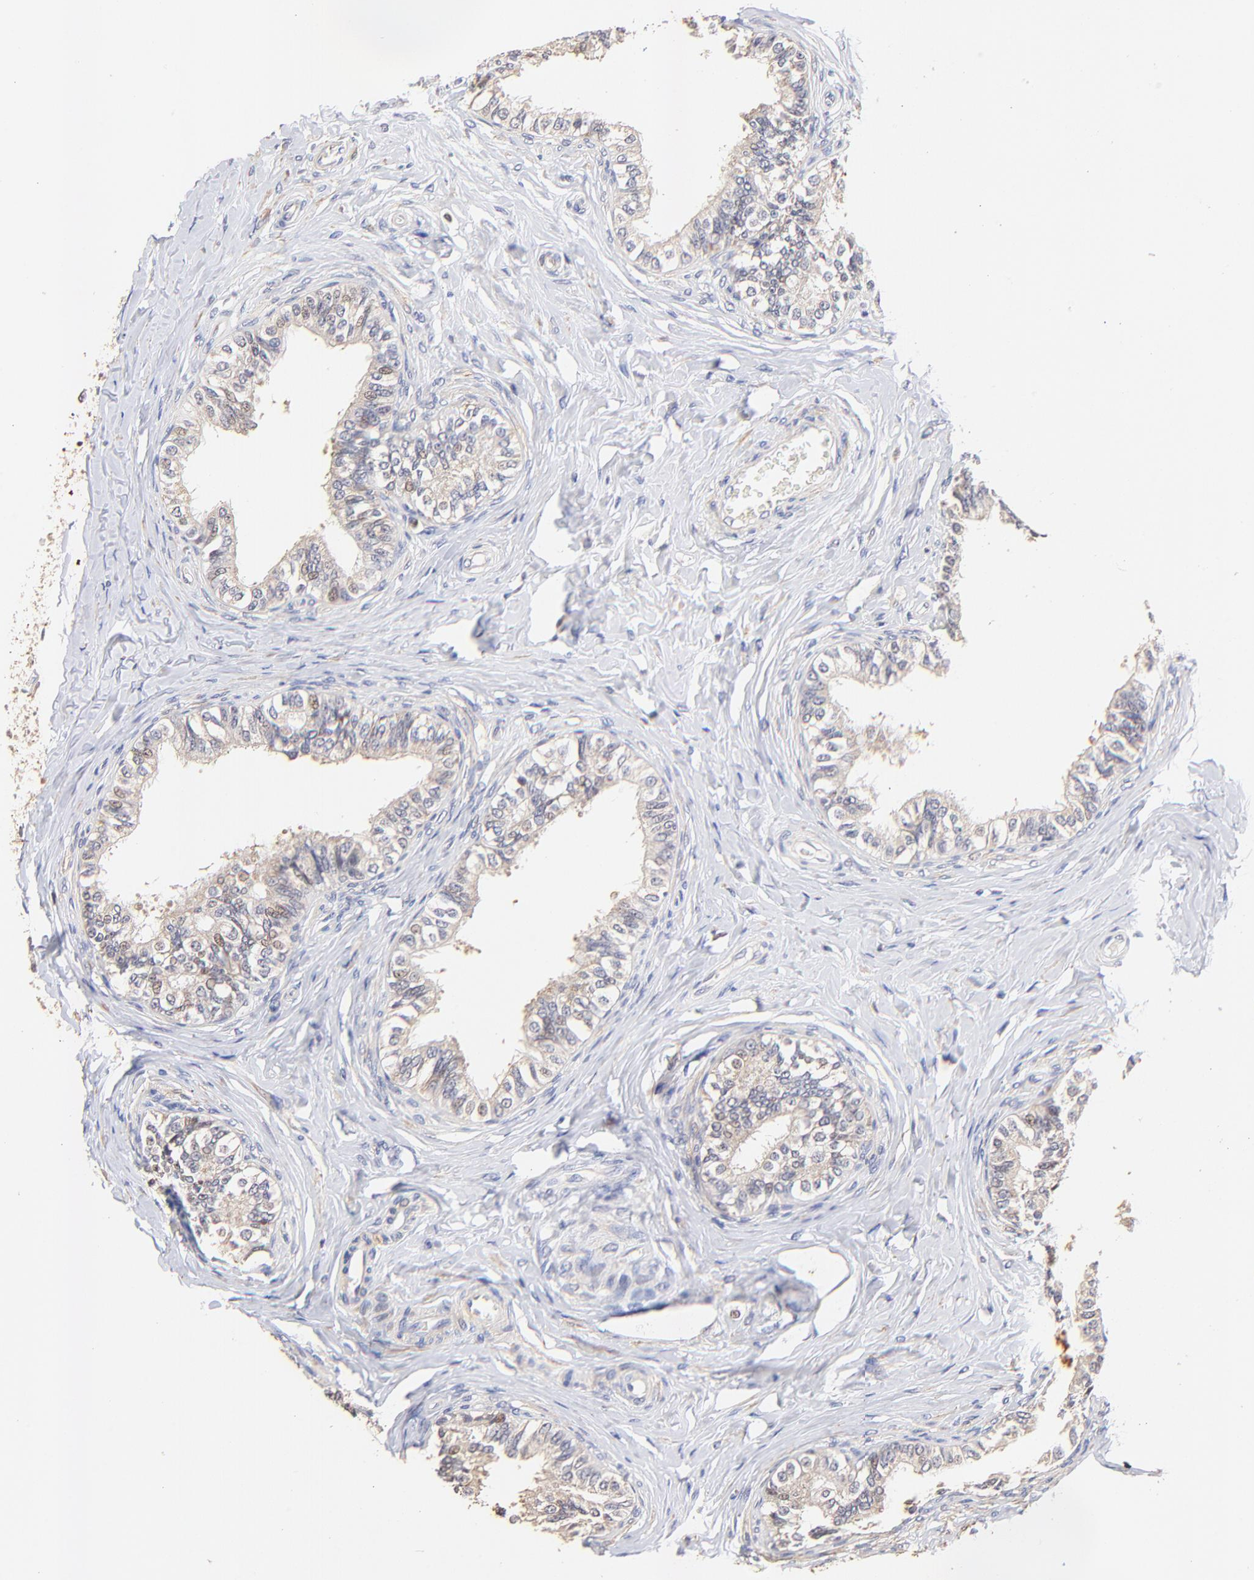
{"staining": {"intensity": "weak", "quantity": ">75%", "location": "cytoplasmic/membranous"}, "tissue": "epididymis", "cell_type": "Glandular cells", "image_type": "normal", "snomed": [{"axis": "morphology", "description": "Normal tissue, NOS"}, {"axis": "topography", "description": "Soft tissue"}, {"axis": "topography", "description": "Epididymis"}], "caption": "Glandular cells reveal low levels of weak cytoplasmic/membranous positivity in approximately >75% of cells in unremarkable epididymis. (brown staining indicates protein expression, while blue staining denotes nuclei).", "gene": "BBOF1", "patient": {"sex": "male", "age": 26}}